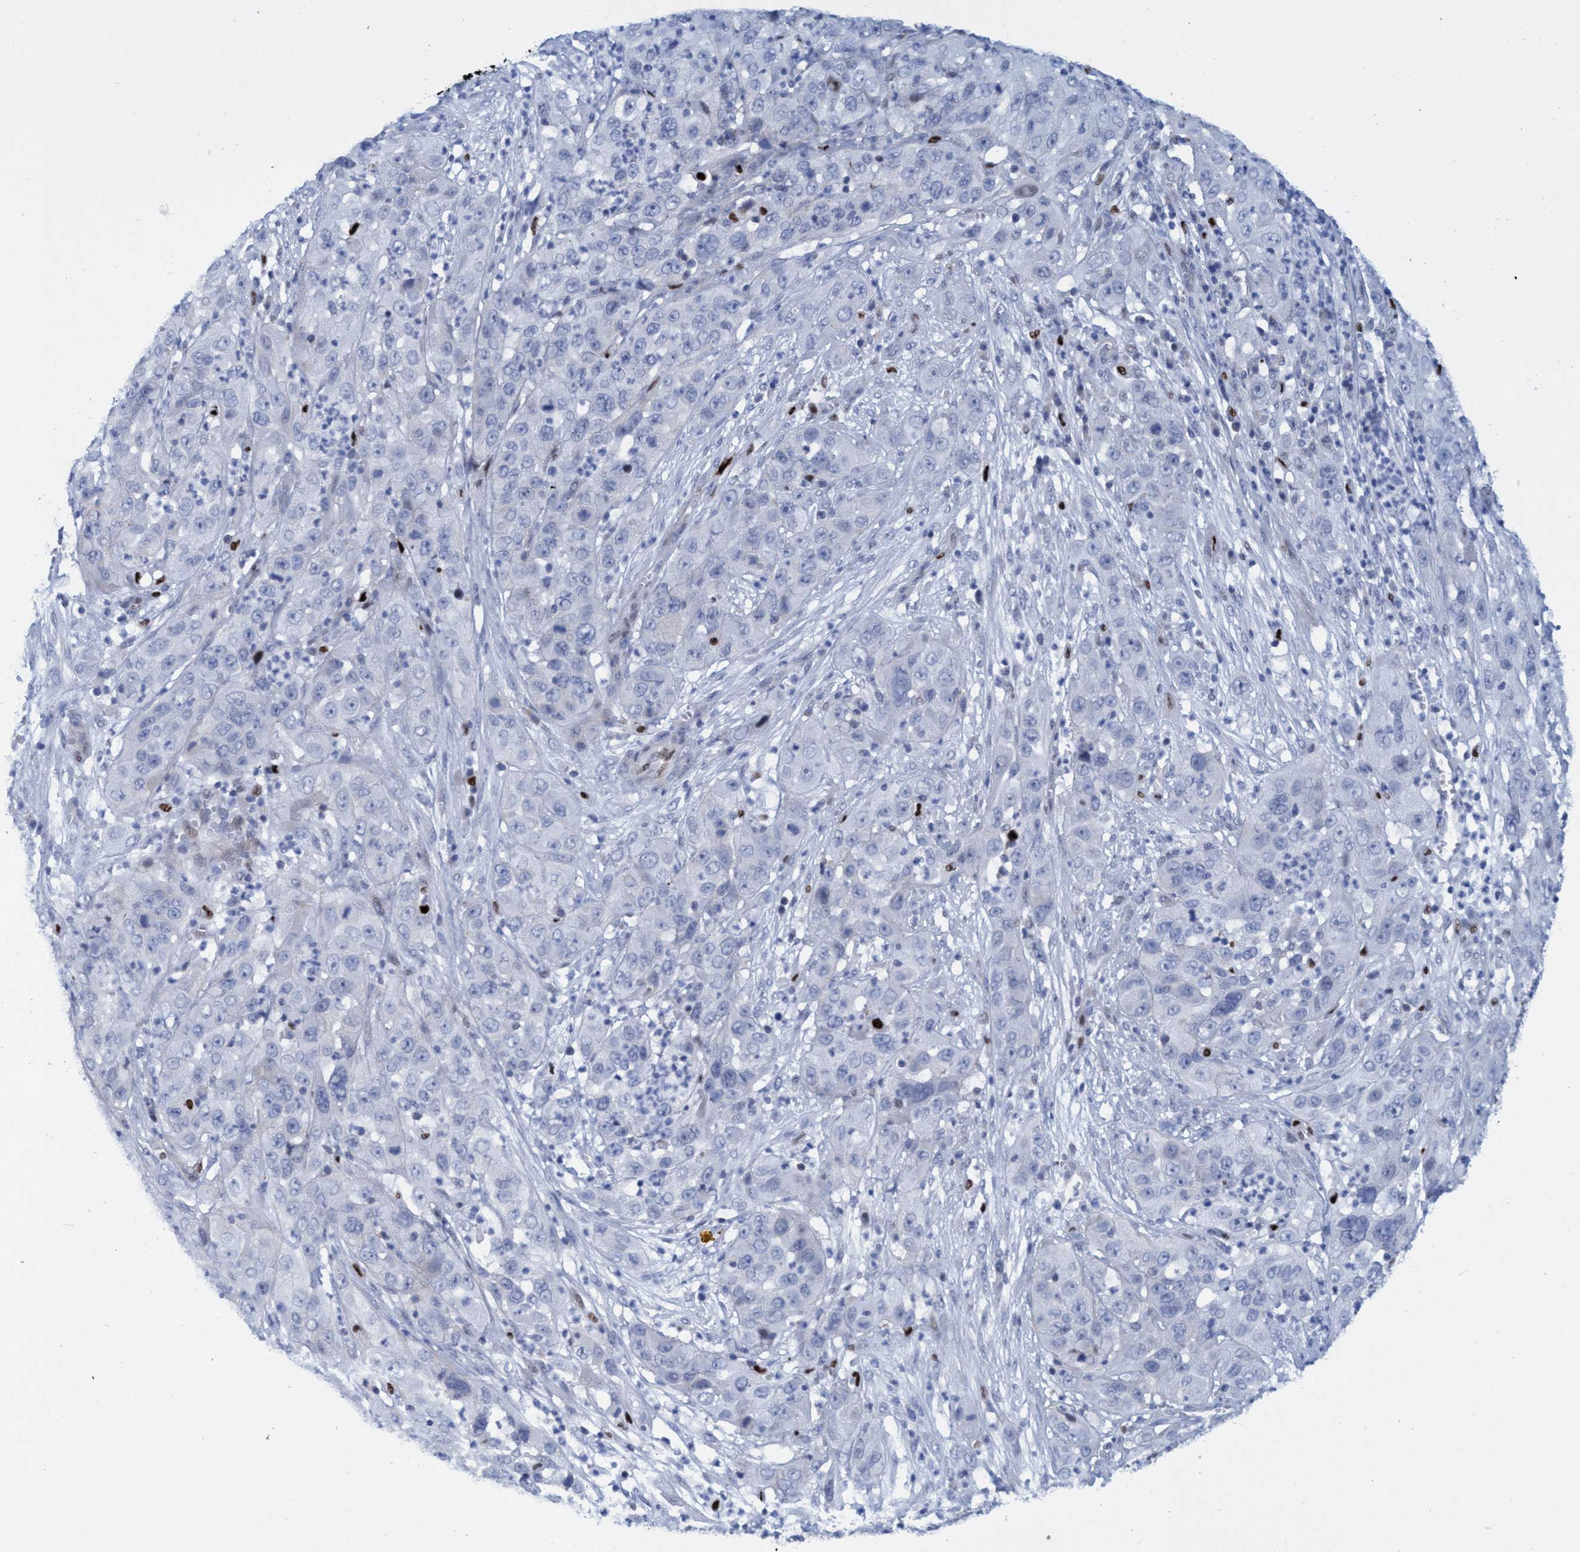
{"staining": {"intensity": "negative", "quantity": "none", "location": "none"}, "tissue": "cervical cancer", "cell_type": "Tumor cells", "image_type": "cancer", "snomed": [{"axis": "morphology", "description": "Squamous cell carcinoma, NOS"}, {"axis": "topography", "description": "Cervix"}], "caption": "High power microscopy image of an immunohistochemistry (IHC) image of cervical cancer (squamous cell carcinoma), revealing no significant positivity in tumor cells.", "gene": "R3HCC1", "patient": {"sex": "female", "age": 32}}